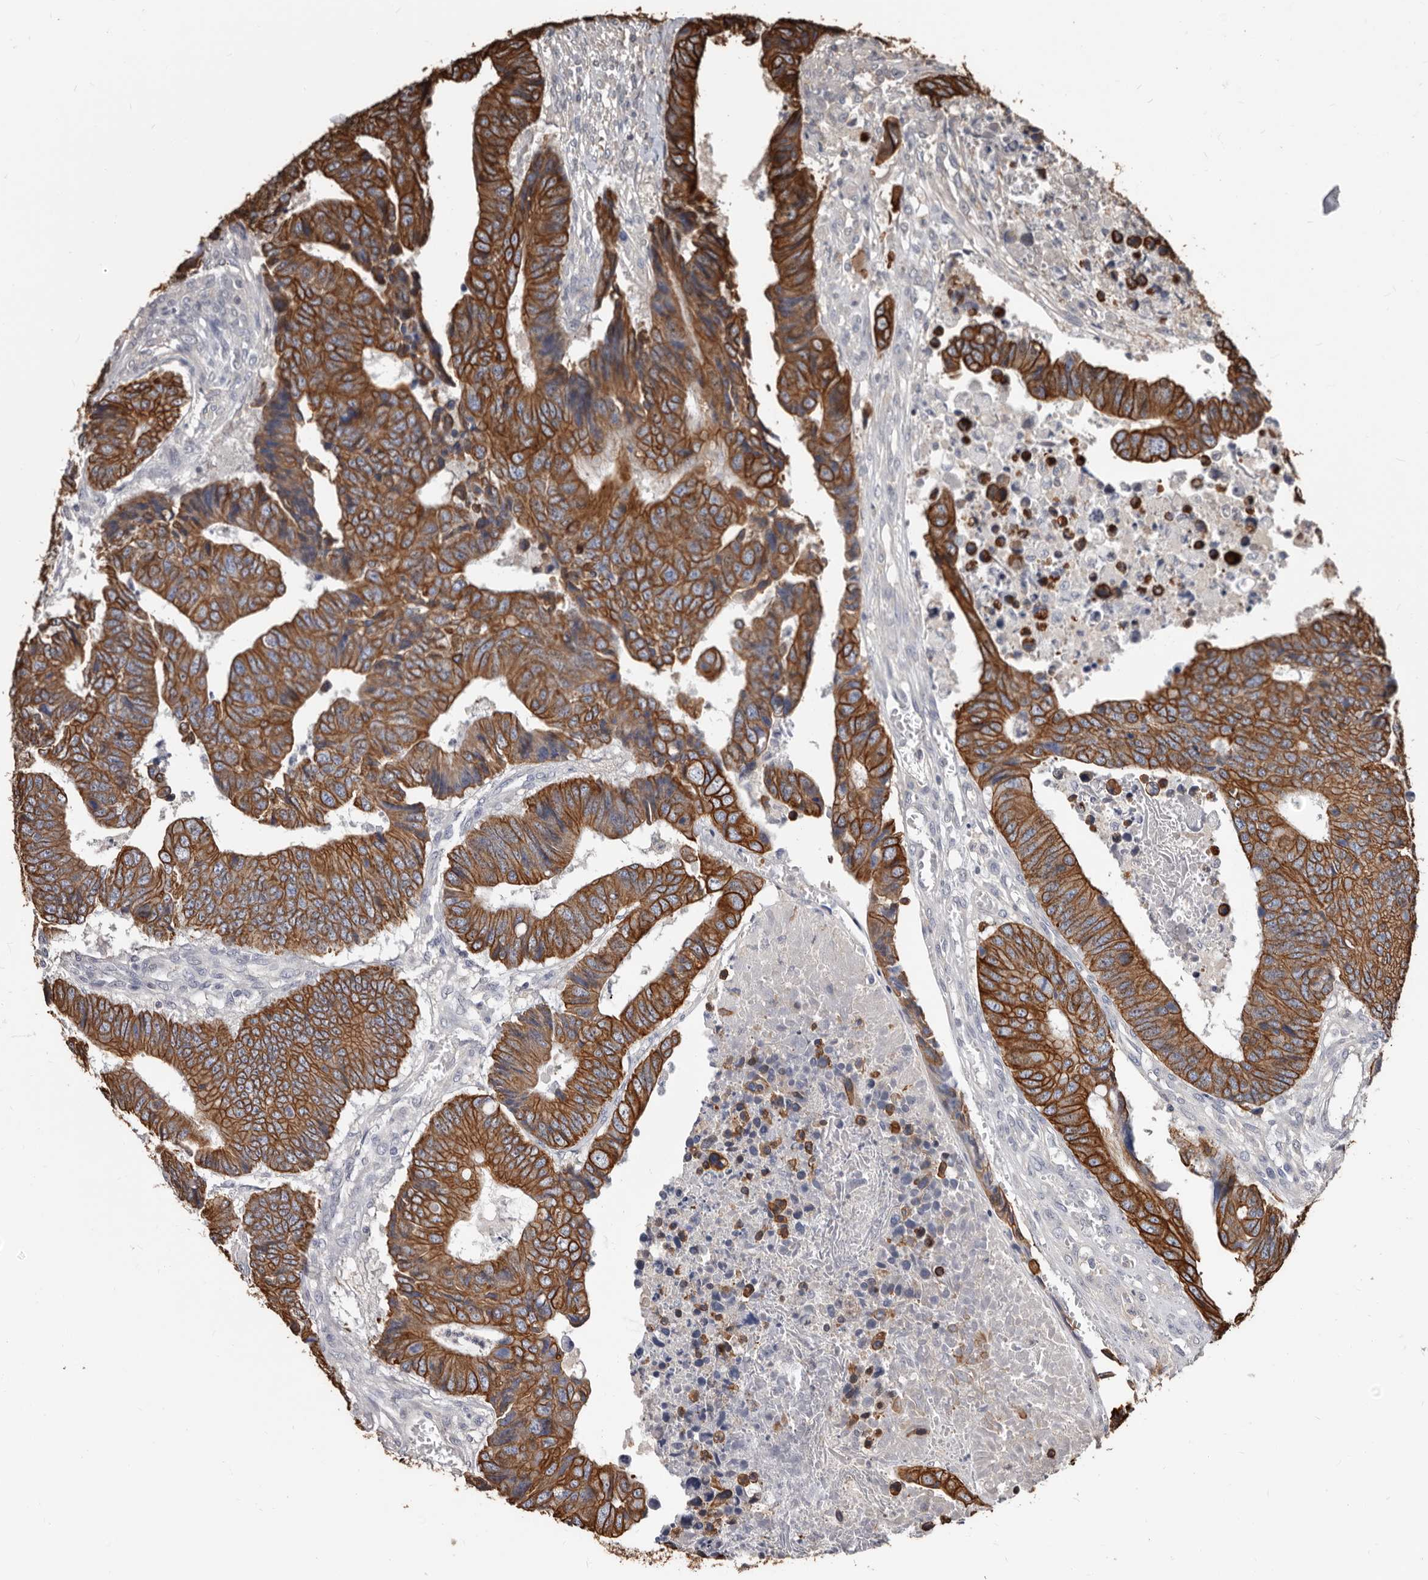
{"staining": {"intensity": "strong", "quantity": ">75%", "location": "cytoplasmic/membranous"}, "tissue": "colorectal cancer", "cell_type": "Tumor cells", "image_type": "cancer", "snomed": [{"axis": "morphology", "description": "Adenocarcinoma, NOS"}, {"axis": "topography", "description": "Rectum"}], "caption": "Protein staining of colorectal cancer tissue shows strong cytoplasmic/membranous expression in approximately >75% of tumor cells.", "gene": "MRPL18", "patient": {"sex": "male", "age": 84}}